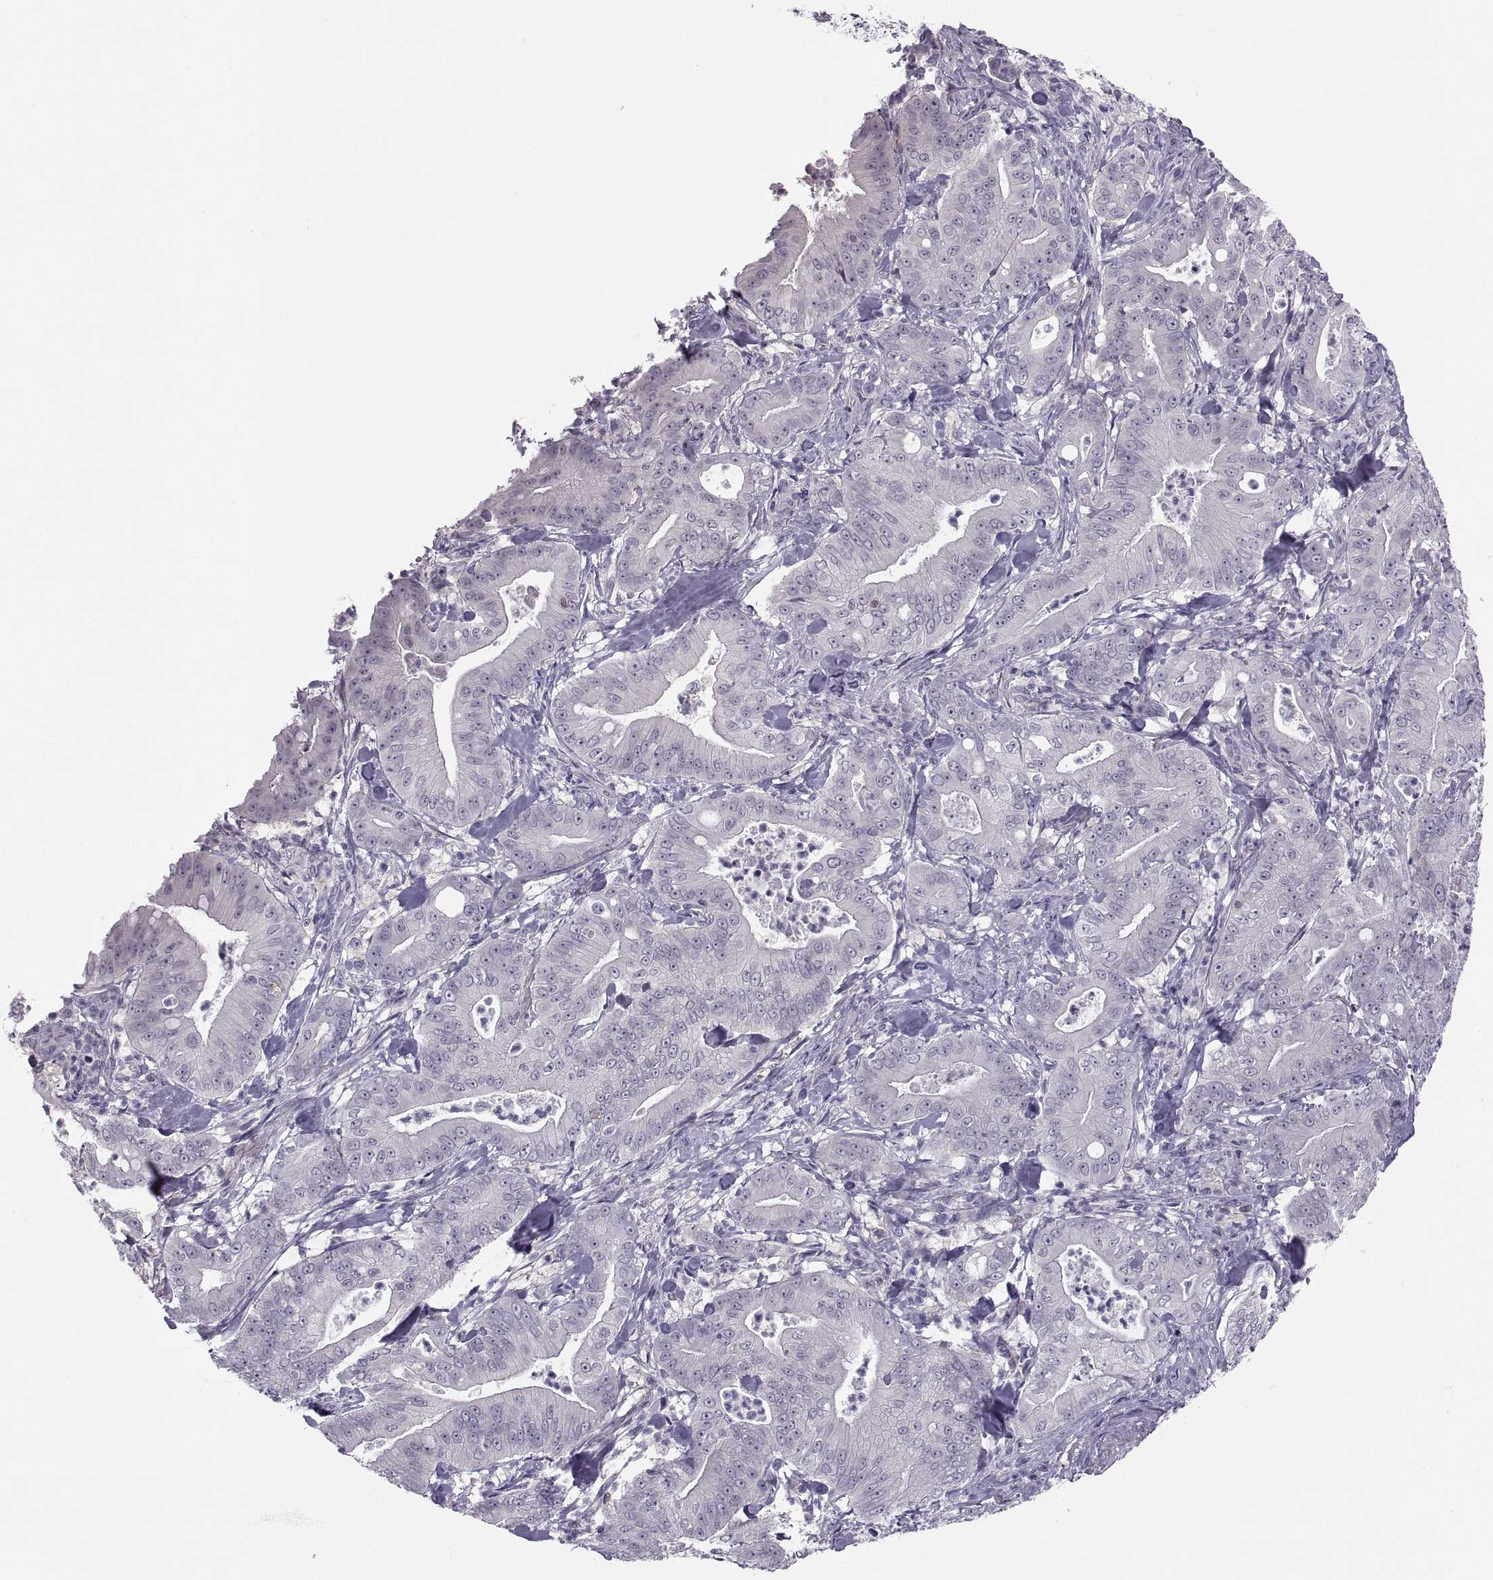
{"staining": {"intensity": "negative", "quantity": "none", "location": "none"}, "tissue": "pancreatic cancer", "cell_type": "Tumor cells", "image_type": "cancer", "snomed": [{"axis": "morphology", "description": "Adenocarcinoma, NOS"}, {"axis": "topography", "description": "Pancreas"}], "caption": "IHC histopathology image of neoplastic tissue: human pancreatic adenocarcinoma stained with DAB displays no significant protein staining in tumor cells.", "gene": "TTC21A", "patient": {"sex": "male", "age": 71}}